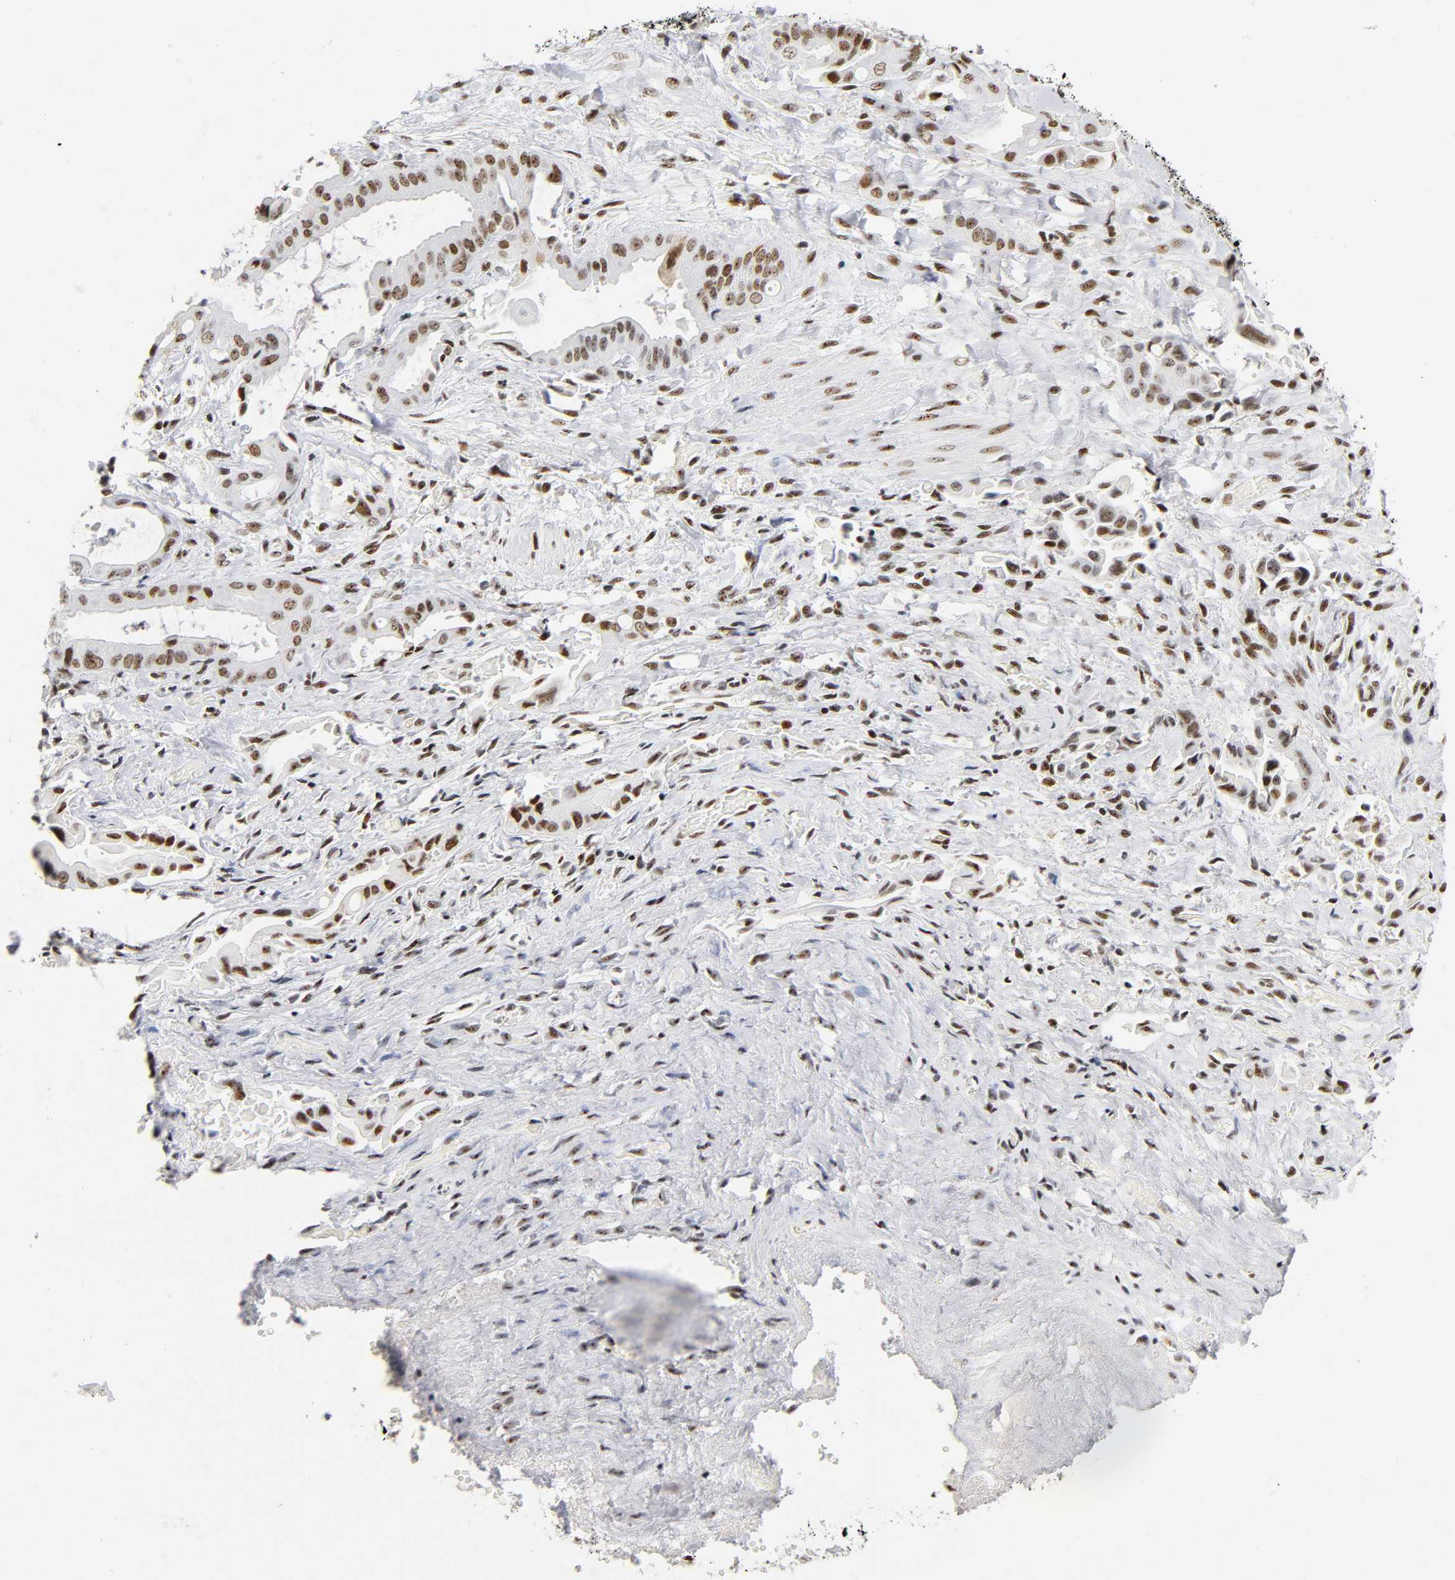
{"staining": {"intensity": "moderate", "quantity": ">75%", "location": "nuclear"}, "tissue": "liver cancer", "cell_type": "Tumor cells", "image_type": "cancer", "snomed": [{"axis": "morphology", "description": "Cholangiocarcinoma"}, {"axis": "topography", "description": "Liver"}], "caption": "Moderate nuclear protein staining is present in approximately >75% of tumor cells in liver cholangiocarcinoma.", "gene": "UBTF", "patient": {"sex": "male", "age": 58}}